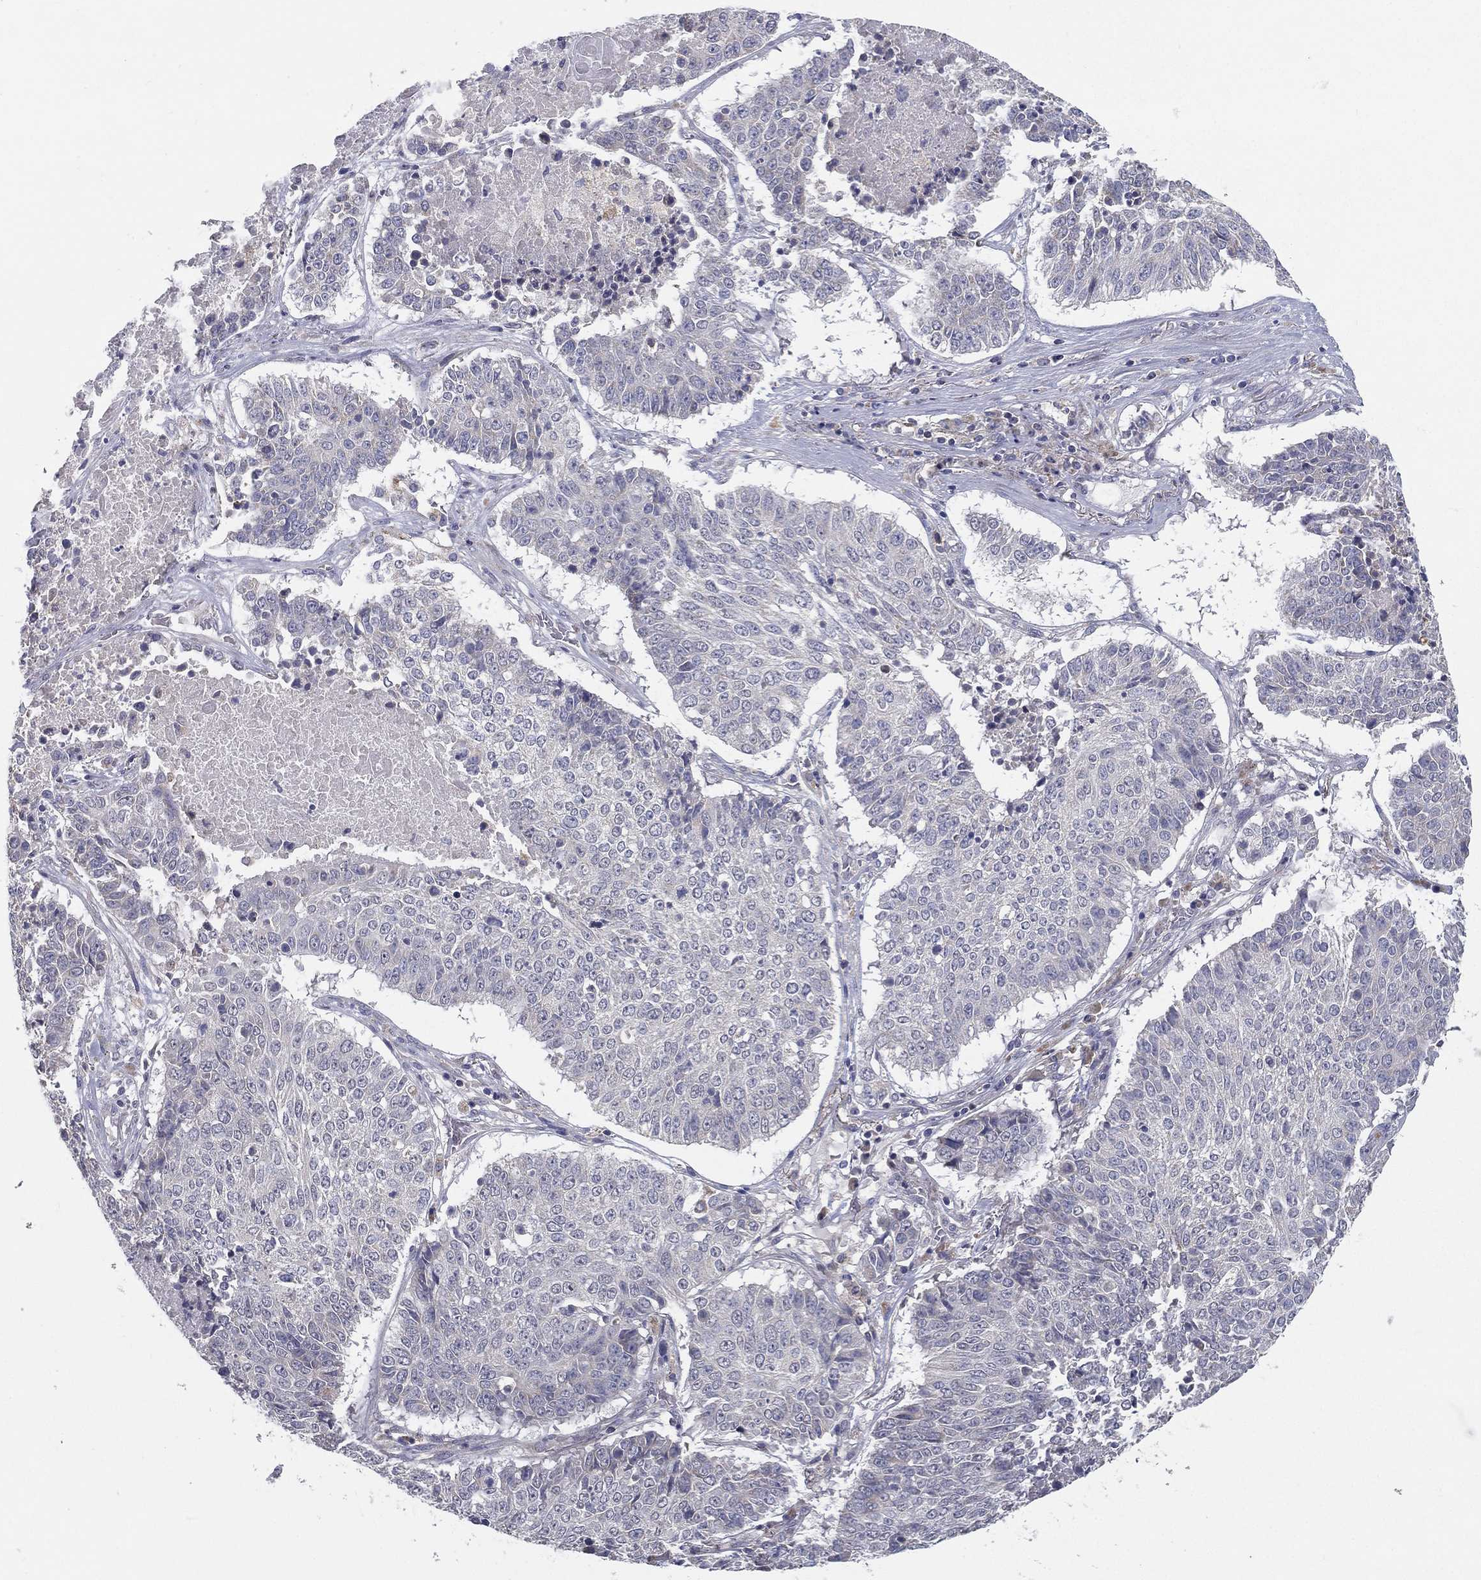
{"staining": {"intensity": "negative", "quantity": "none", "location": "none"}, "tissue": "lung cancer", "cell_type": "Tumor cells", "image_type": "cancer", "snomed": [{"axis": "morphology", "description": "Squamous cell carcinoma, NOS"}, {"axis": "topography", "description": "Lung"}], "caption": "An IHC histopathology image of lung cancer is shown. There is no staining in tumor cells of lung cancer. (DAB IHC visualized using brightfield microscopy, high magnification).", "gene": "PCSK1", "patient": {"sex": "male", "age": 64}}